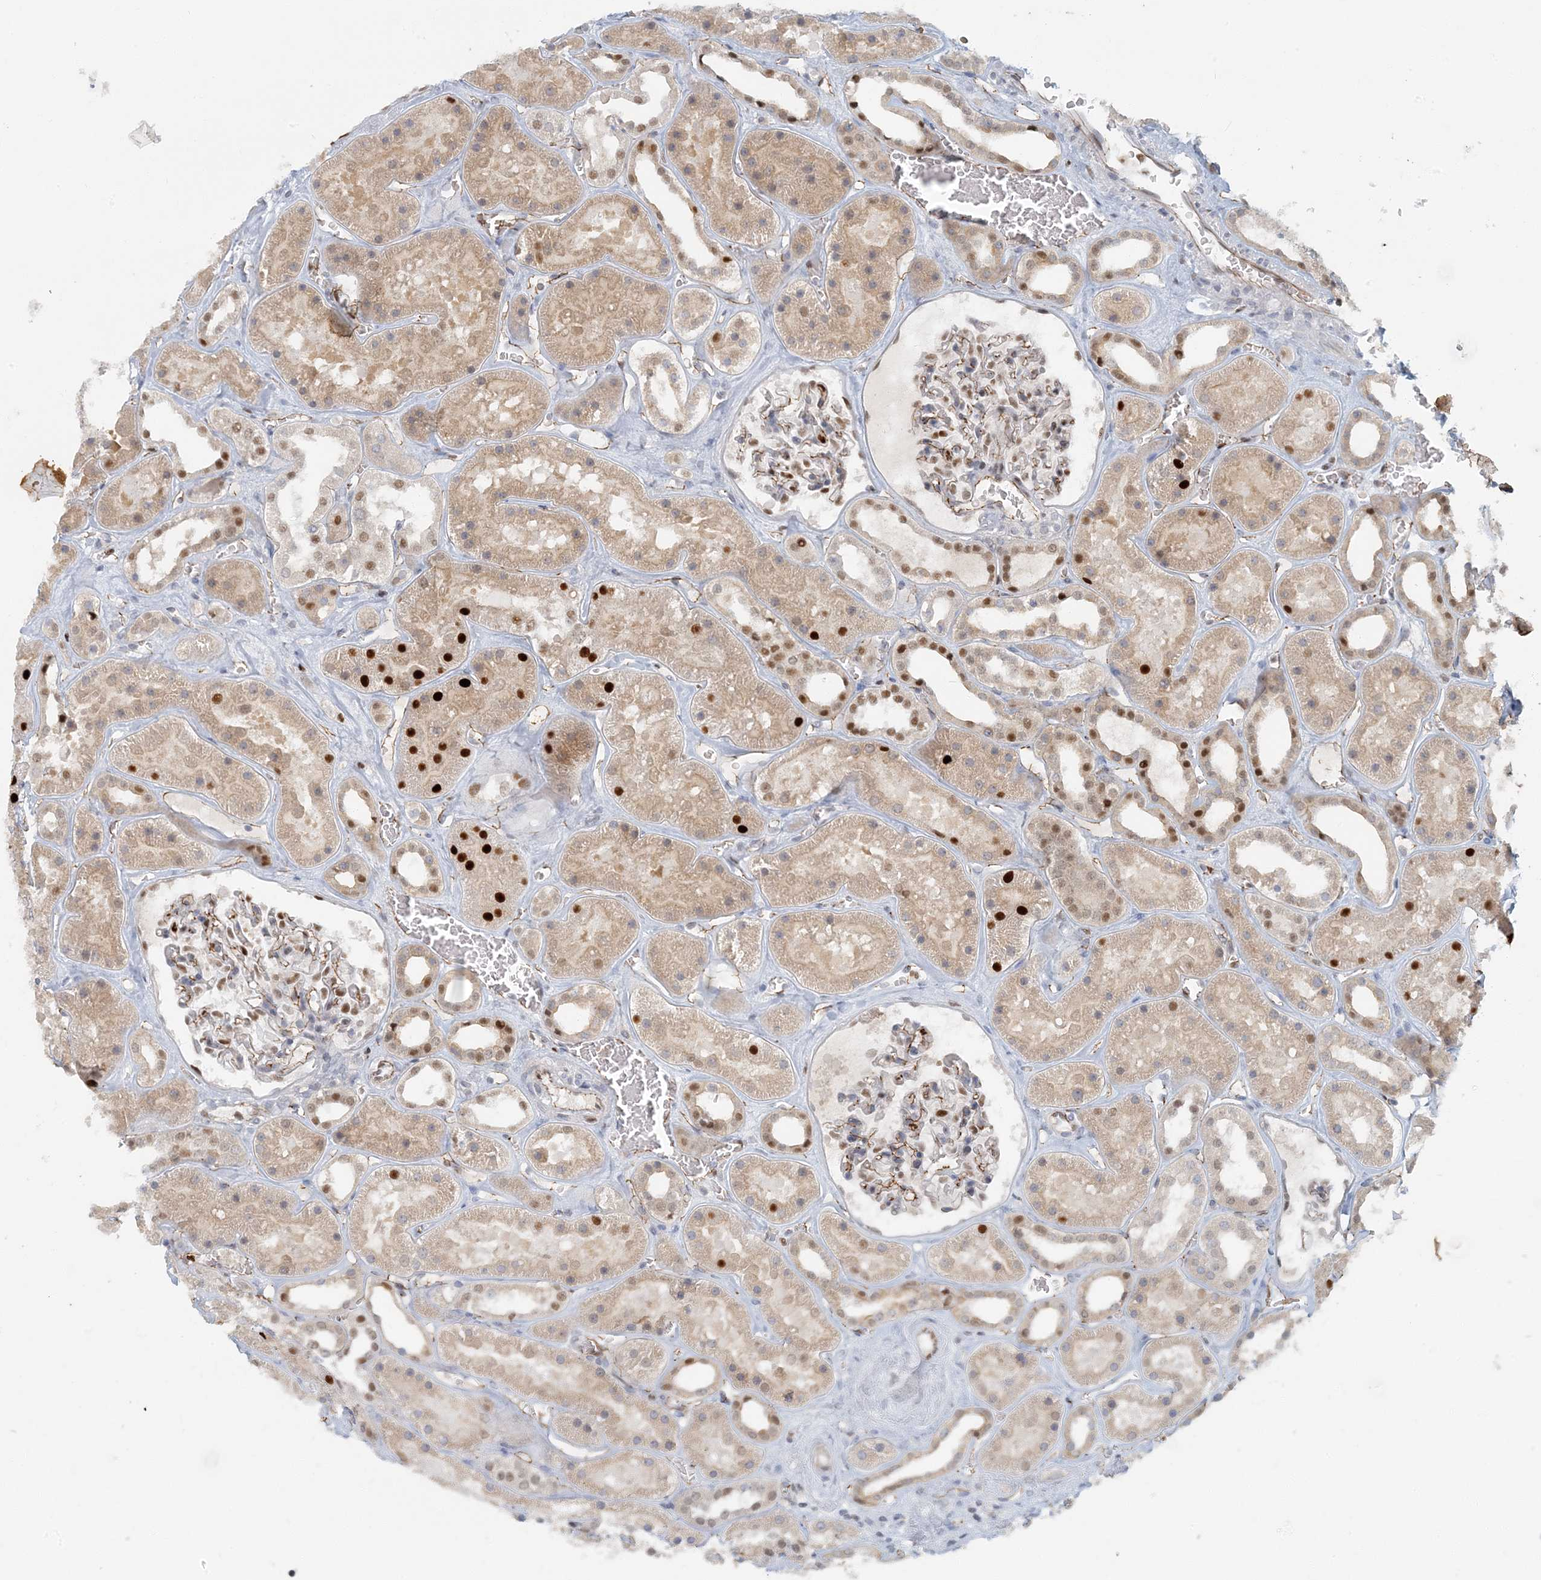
{"staining": {"intensity": "moderate", "quantity": "25%-75%", "location": "nuclear"}, "tissue": "kidney", "cell_type": "Cells in glomeruli", "image_type": "normal", "snomed": [{"axis": "morphology", "description": "Normal tissue, NOS"}, {"axis": "topography", "description": "Kidney"}], "caption": "Immunohistochemical staining of normal human kidney reveals 25%-75% levels of moderate nuclear protein staining in approximately 25%-75% of cells in glomeruli. The protein of interest is stained brown, and the nuclei are stained in blue (DAB IHC with brightfield microscopy, high magnification).", "gene": "AK9", "patient": {"sex": "female", "age": 41}}